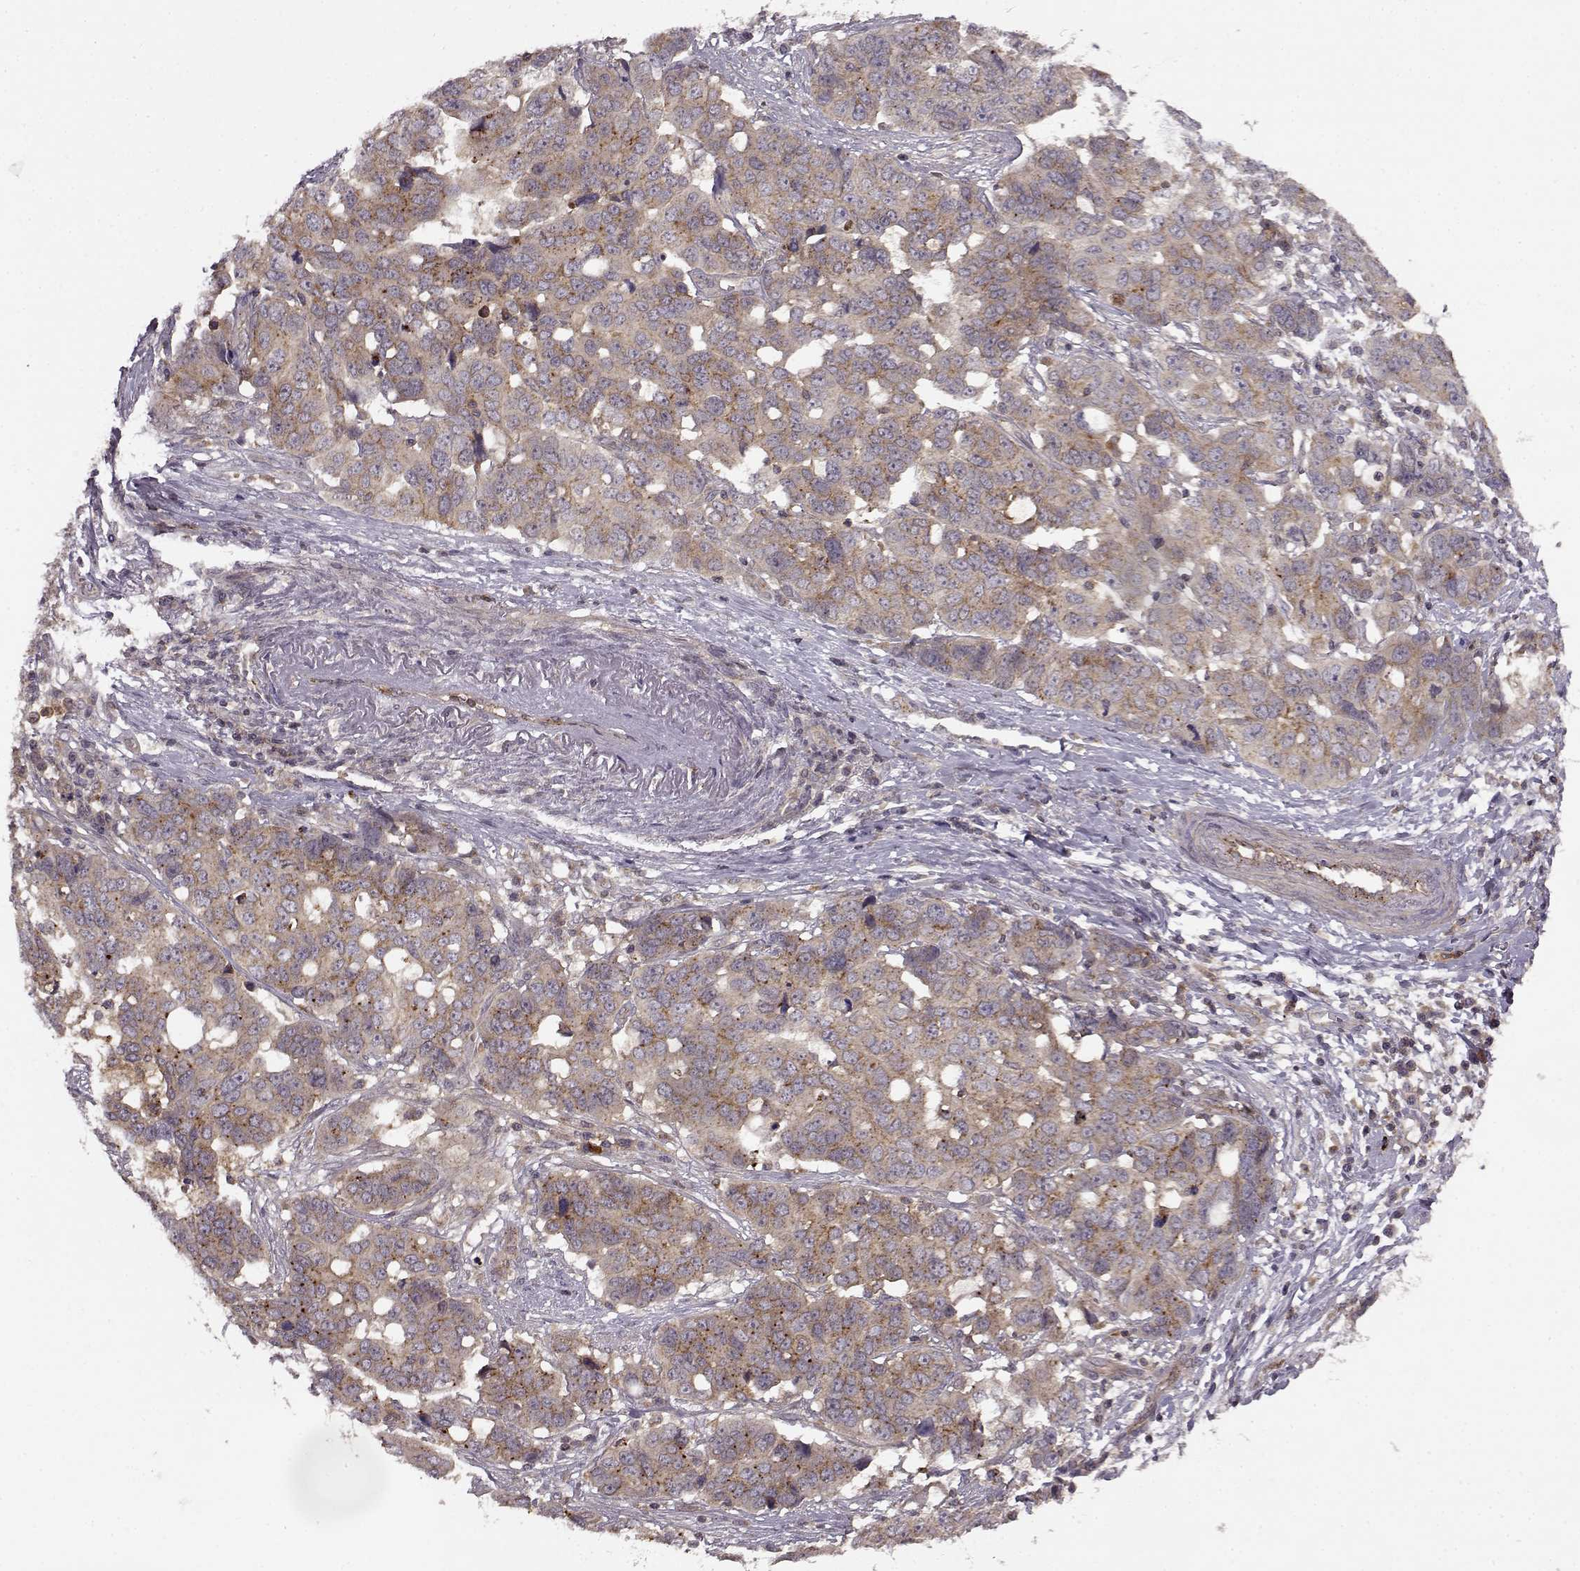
{"staining": {"intensity": "weak", "quantity": ">75%", "location": "cytoplasmic/membranous"}, "tissue": "ovarian cancer", "cell_type": "Tumor cells", "image_type": "cancer", "snomed": [{"axis": "morphology", "description": "Carcinoma, endometroid"}, {"axis": "topography", "description": "Ovary"}], "caption": "Immunohistochemical staining of ovarian cancer shows weak cytoplasmic/membranous protein expression in about >75% of tumor cells. The staining was performed using DAB, with brown indicating positive protein expression. Nuclei are stained blue with hematoxylin.", "gene": "IFRD2", "patient": {"sex": "female", "age": 78}}